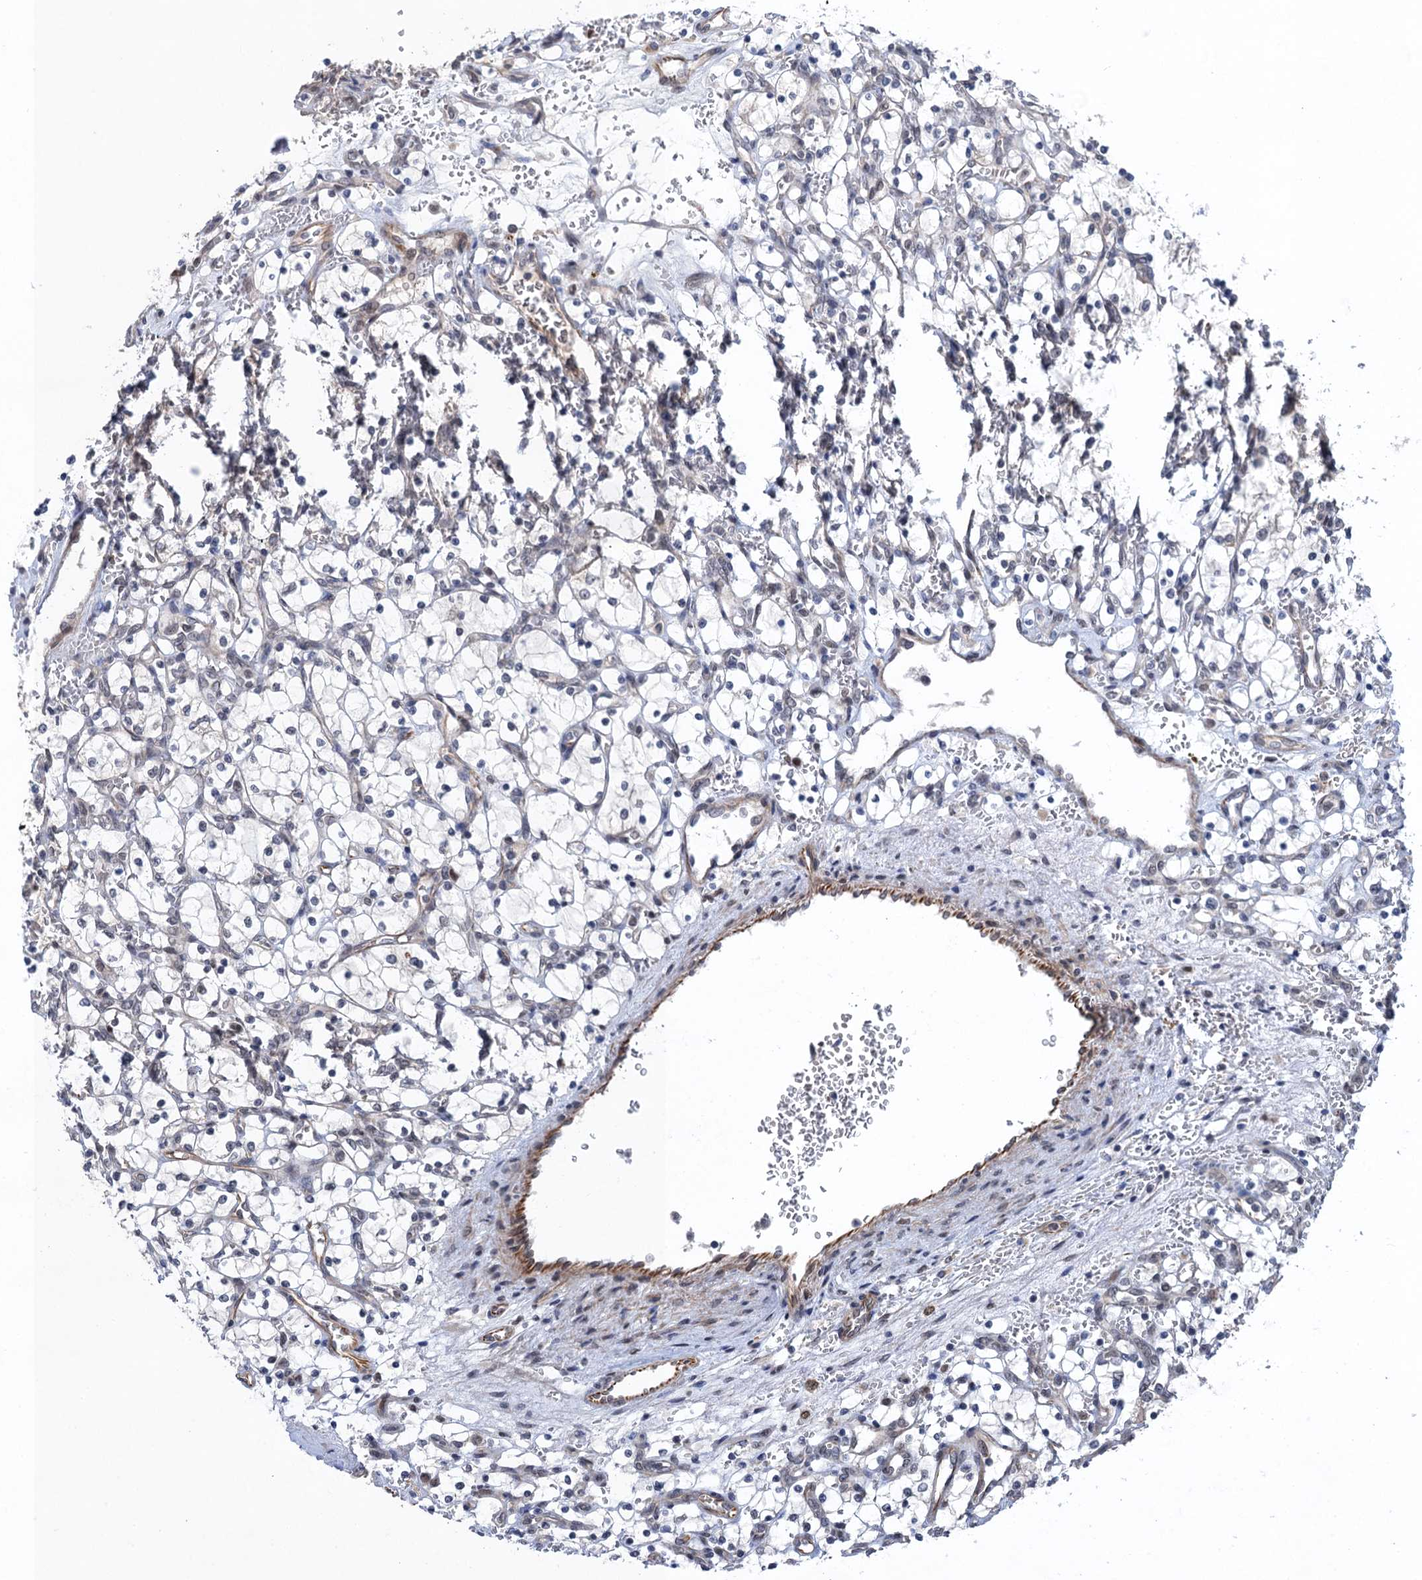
{"staining": {"intensity": "negative", "quantity": "none", "location": "none"}, "tissue": "renal cancer", "cell_type": "Tumor cells", "image_type": "cancer", "snomed": [{"axis": "morphology", "description": "Adenocarcinoma, NOS"}, {"axis": "topography", "description": "Kidney"}], "caption": "Photomicrograph shows no protein staining in tumor cells of adenocarcinoma (renal) tissue. (DAB IHC with hematoxylin counter stain).", "gene": "TTC31", "patient": {"sex": "female", "age": 69}}